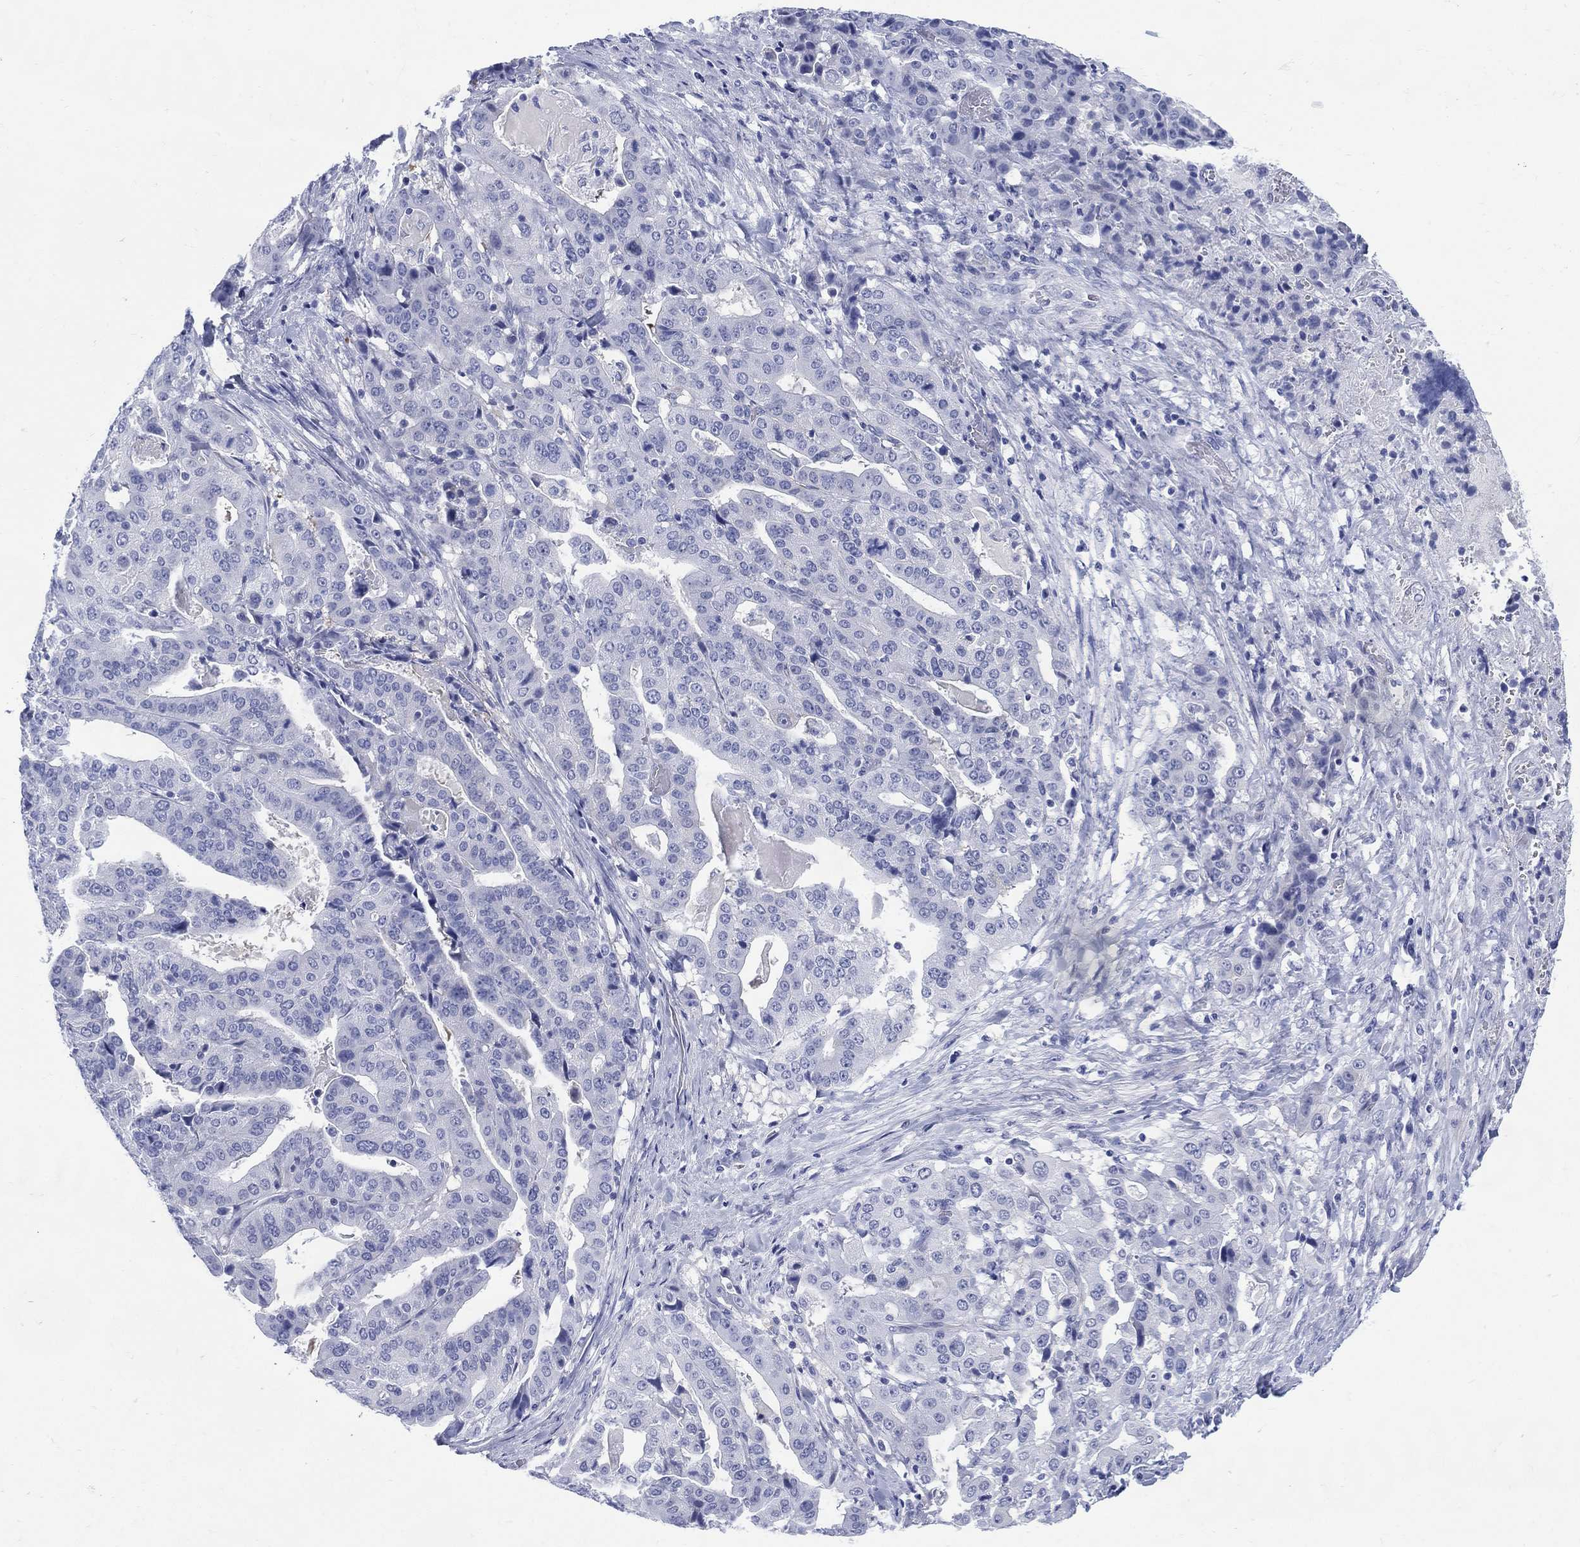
{"staining": {"intensity": "negative", "quantity": "none", "location": "none"}, "tissue": "stomach cancer", "cell_type": "Tumor cells", "image_type": "cancer", "snomed": [{"axis": "morphology", "description": "Adenocarcinoma, NOS"}, {"axis": "topography", "description": "Stomach"}], "caption": "Immunohistochemical staining of stomach cancer displays no significant positivity in tumor cells.", "gene": "LRRD1", "patient": {"sex": "male", "age": 48}}